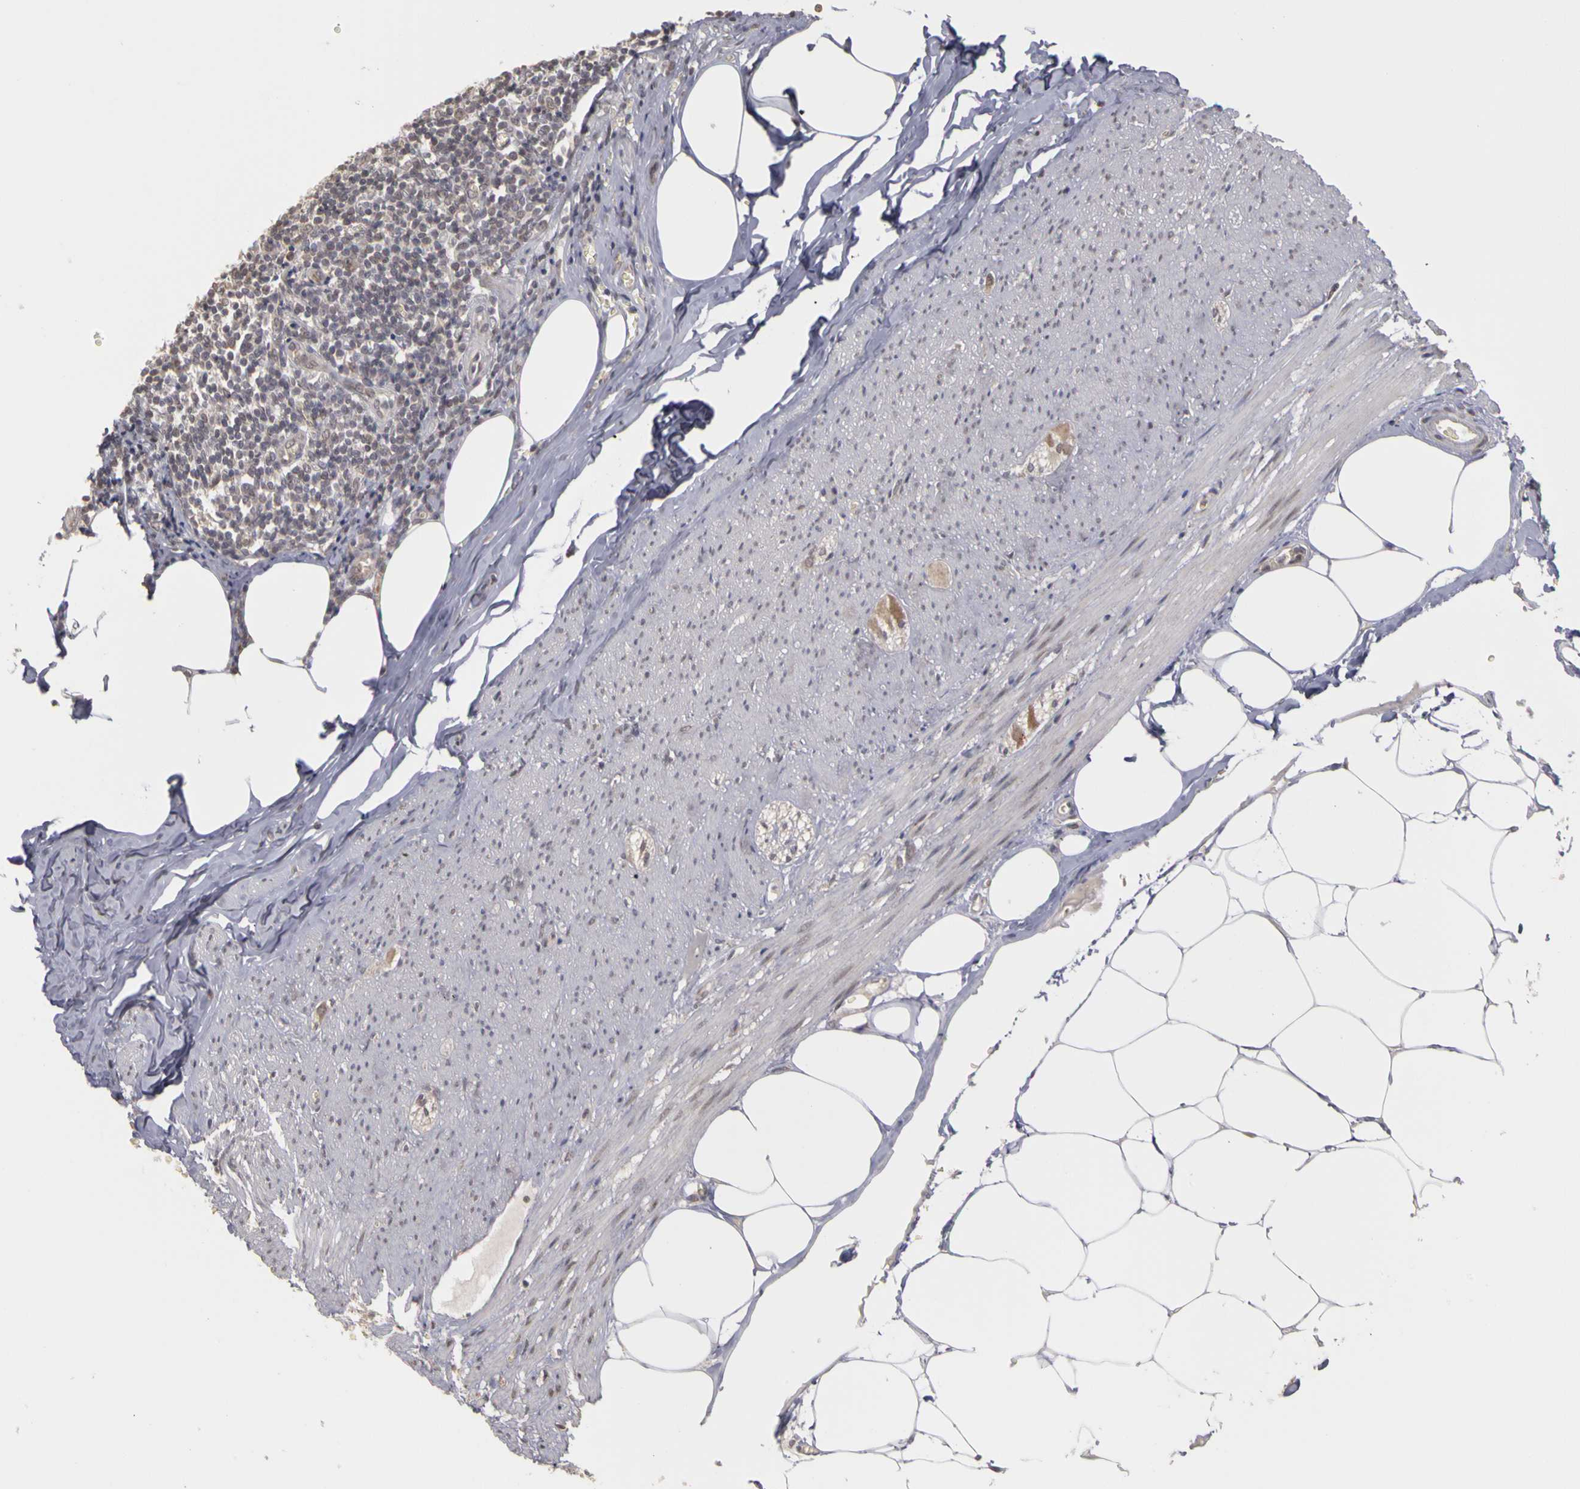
{"staining": {"intensity": "moderate", "quantity": "25%-75%", "location": "cytoplasmic/membranous"}, "tissue": "appendix", "cell_type": "Glandular cells", "image_type": "normal", "snomed": [{"axis": "morphology", "description": "Normal tissue, NOS"}, {"axis": "topography", "description": "Appendix"}], "caption": "High-power microscopy captured an immunohistochemistry (IHC) micrograph of normal appendix, revealing moderate cytoplasmic/membranous expression in about 25%-75% of glandular cells.", "gene": "FRMD7", "patient": {"sex": "female", "age": 36}}